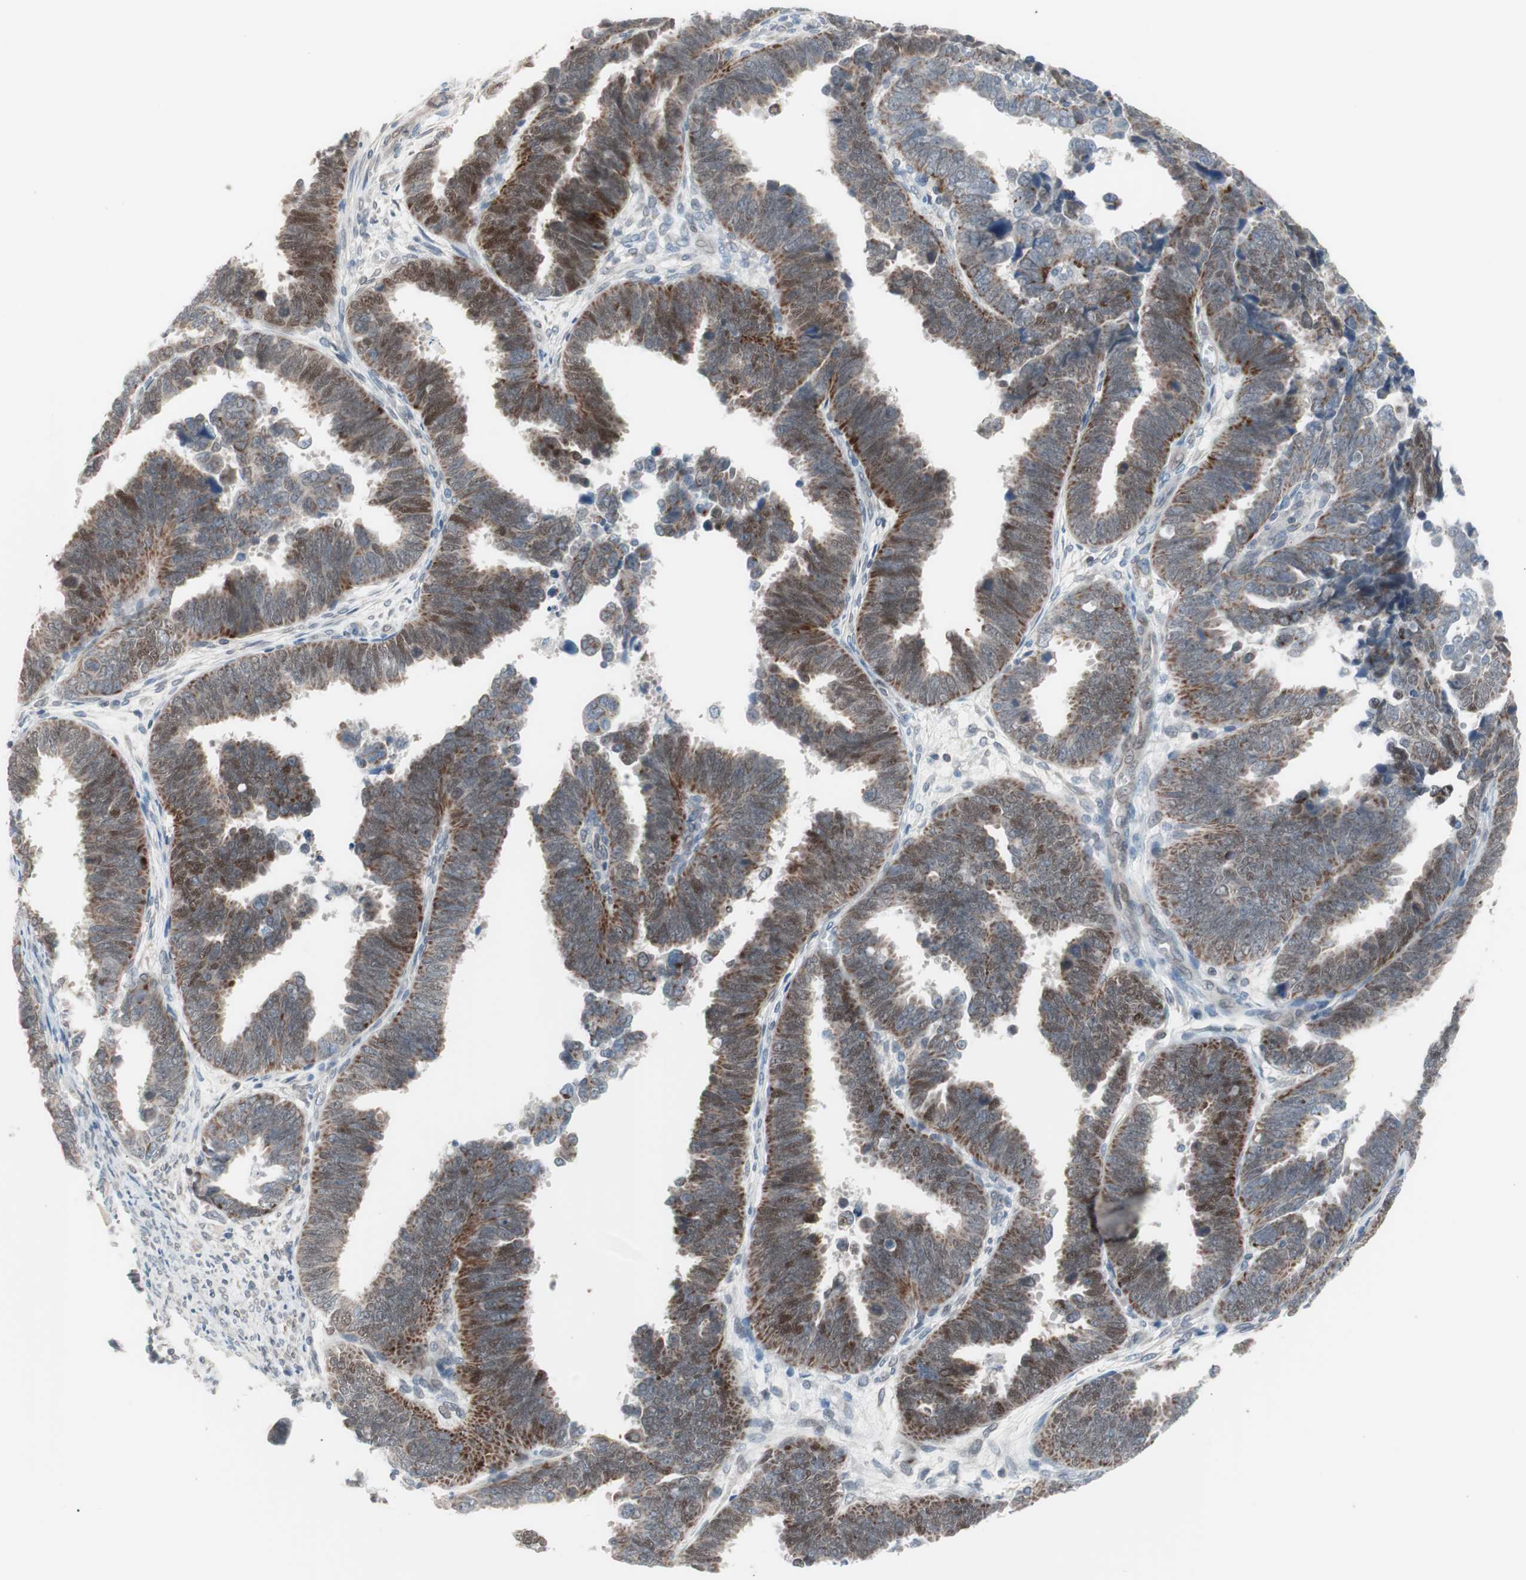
{"staining": {"intensity": "moderate", "quantity": "25%-75%", "location": "cytoplasmic/membranous"}, "tissue": "endometrial cancer", "cell_type": "Tumor cells", "image_type": "cancer", "snomed": [{"axis": "morphology", "description": "Adenocarcinoma, NOS"}, {"axis": "topography", "description": "Endometrium"}], "caption": "High-magnification brightfield microscopy of endometrial cancer (adenocarcinoma) stained with DAB (brown) and counterstained with hematoxylin (blue). tumor cells exhibit moderate cytoplasmic/membranous staining is identified in approximately25%-75% of cells.", "gene": "ARNT2", "patient": {"sex": "female", "age": 75}}